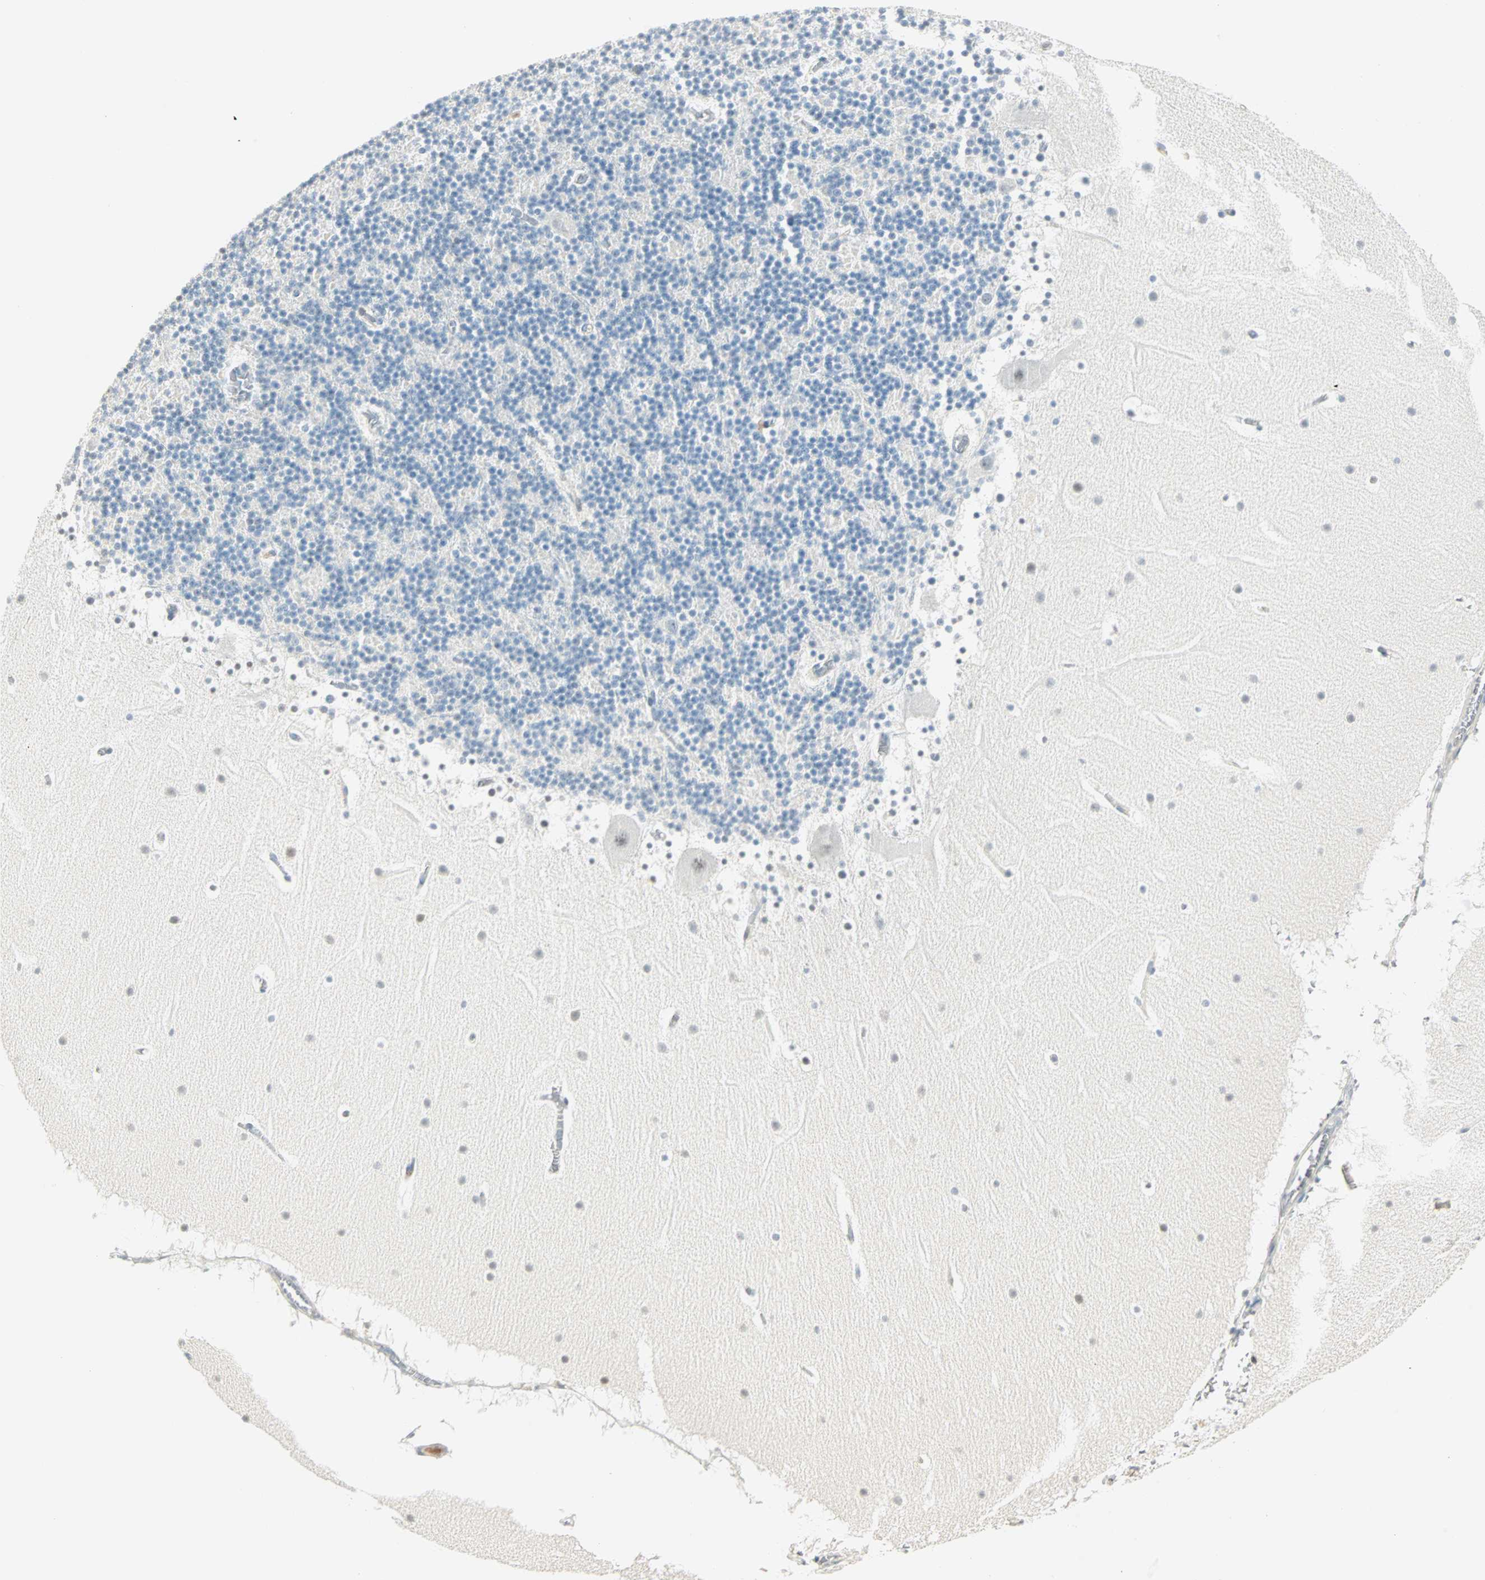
{"staining": {"intensity": "weak", "quantity": "<25%", "location": "nuclear"}, "tissue": "cerebellum", "cell_type": "Cells in granular layer", "image_type": "normal", "snomed": [{"axis": "morphology", "description": "Normal tissue, NOS"}, {"axis": "topography", "description": "Cerebellum"}], "caption": "Immunohistochemistry (IHC) micrograph of benign human cerebellum stained for a protein (brown), which demonstrates no staining in cells in granular layer. (Brightfield microscopy of DAB immunohistochemistry (IHC) at high magnification).", "gene": "SMAD3", "patient": {"sex": "male", "age": 45}}